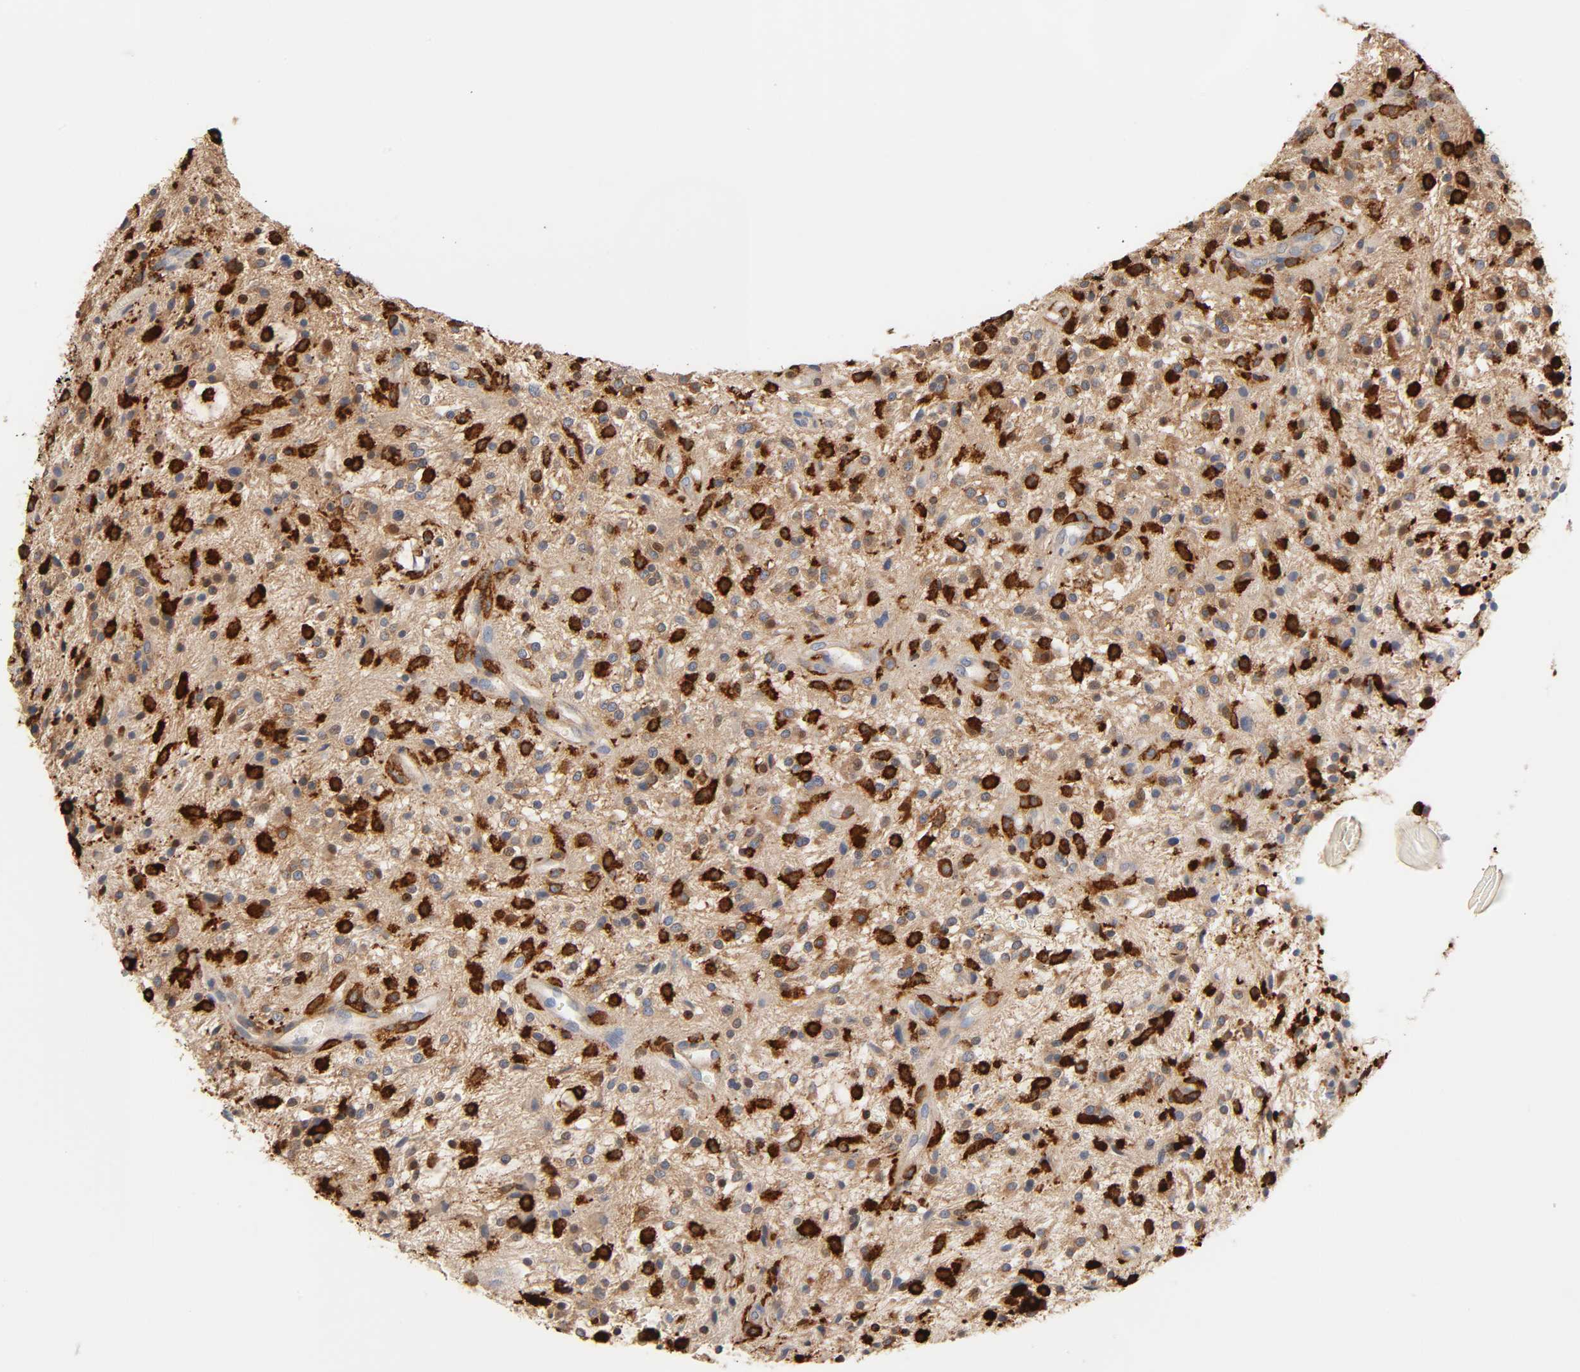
{"staining": {"intensity": "moderate", "quantity": ">75%", "location": "cytoplasmic/membranous"}, "tissue": "glioma", "cell_type": "Tumor cells", "image_type": "cancer", "snomed": [{"axis": "morphology", "description": "Glioma, malignant, NOS"}, {"axis": "topography", "description": "Cerebellum"}], "caption": "Tumor cells demonstrate medium levels of moderate cytoplasmic/membranous positivity in about >75% of cells in malignant glioma.", "gene": "BIN1", "patient": {"sex": "female", "age": 10}}